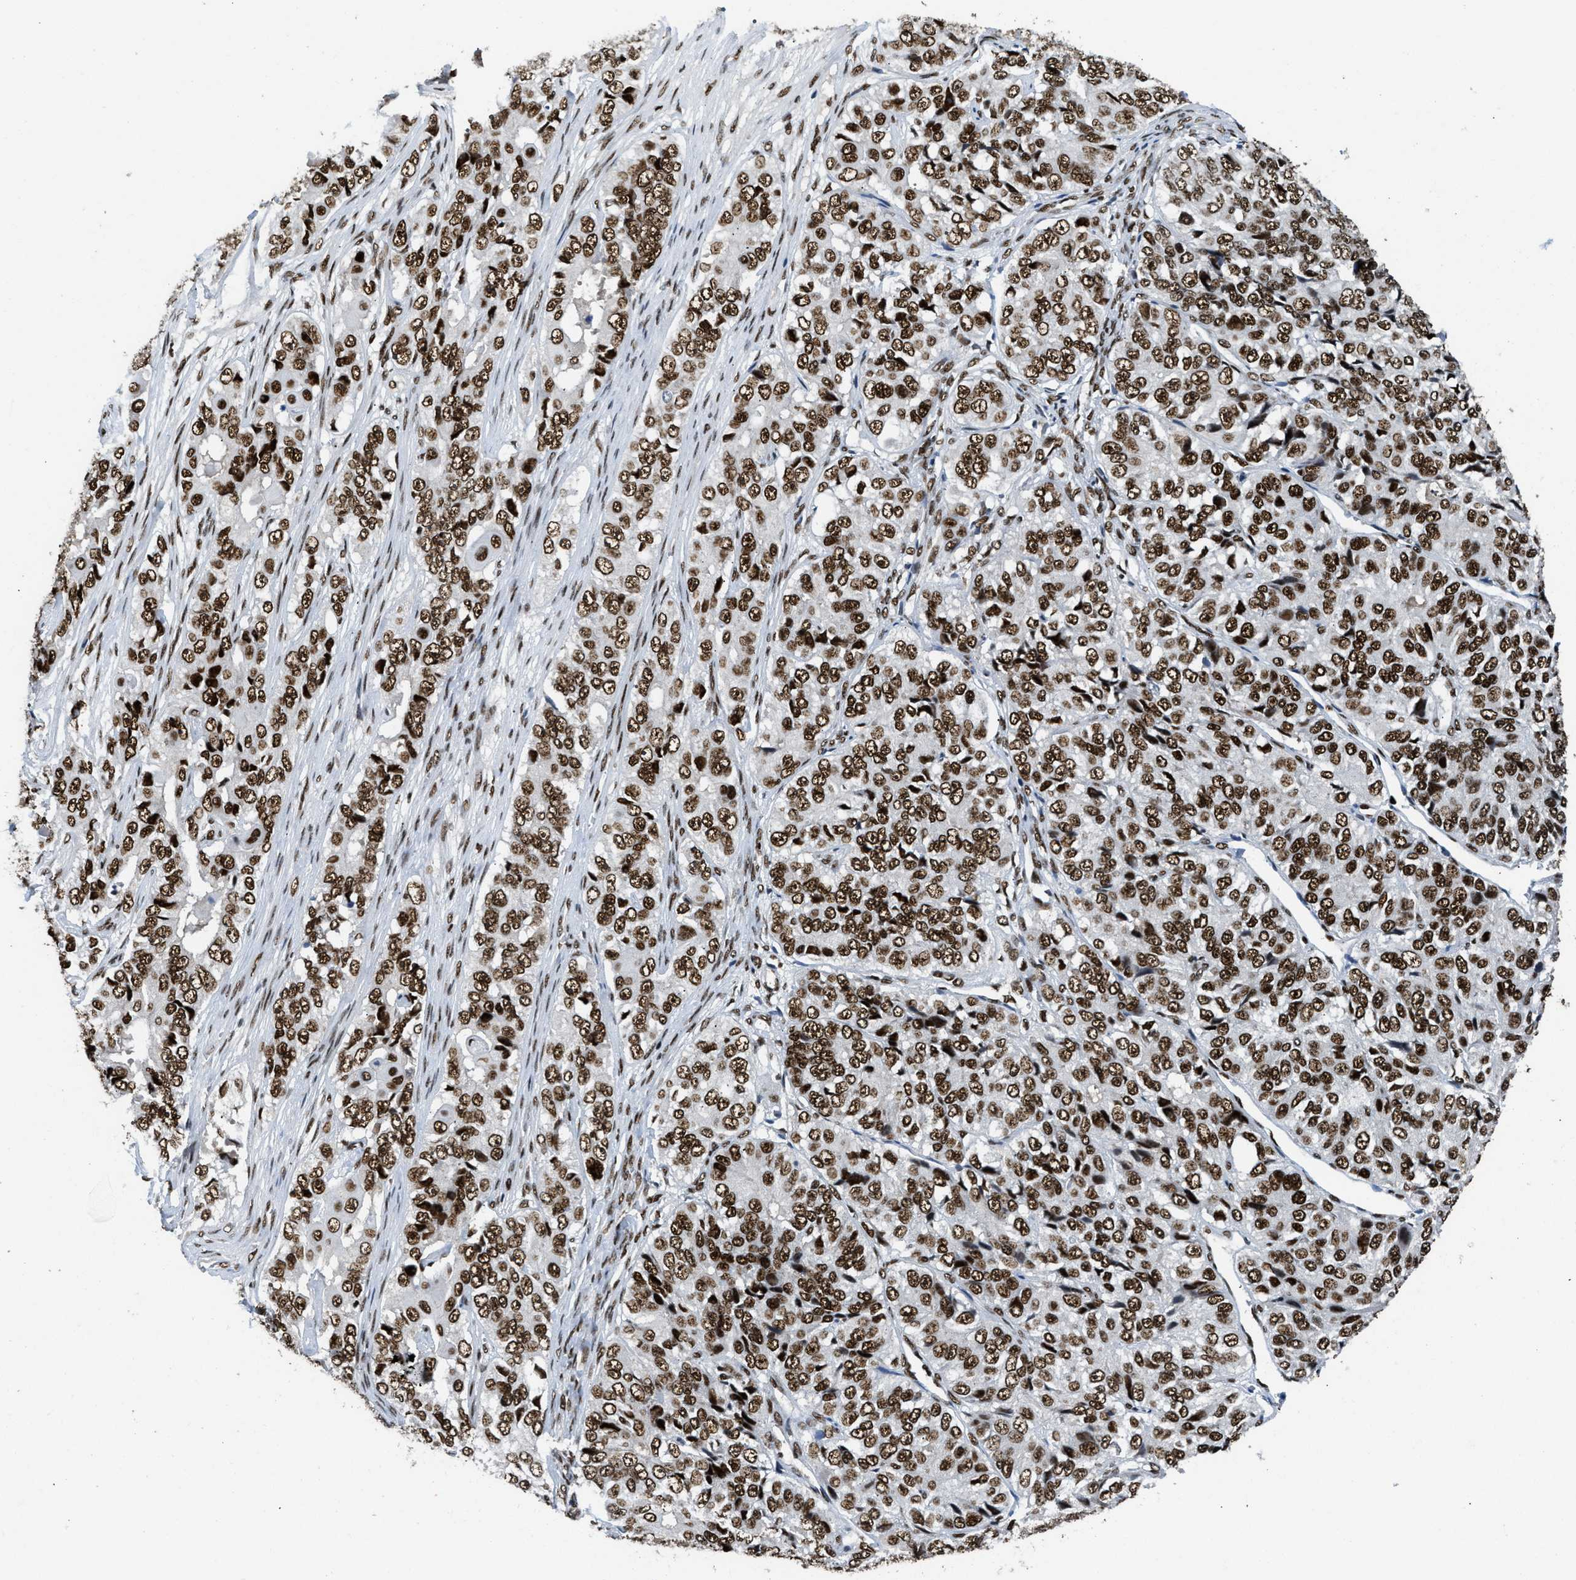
{"staining": {"intensity": "strong", "quantity": ">75%", "location": "nuclear"}, "tissue": "ovarian cancer", "cell_type": "Tumor cells", "image_type": "cancer", "snomed": [{"axis": "morphology", "description": "Carcinoma, endometroid"}, {"axis": "topography", "description": "Ovary"}], "caption": "Immunohistochemistry staining of ovarian endometroid carcinoma, which displays high levels of strong nuclear expression in about >75% of tumor cells indicating strong nuclear protein positivity. The staining was performed using DAB (3,3'-diaminobenzidine) (brown) for protein detection and nuclei were counterstained in hematoxylin (blue).", "gene": "SCAF4", "patient": {"sex": "female", "age": 51}}